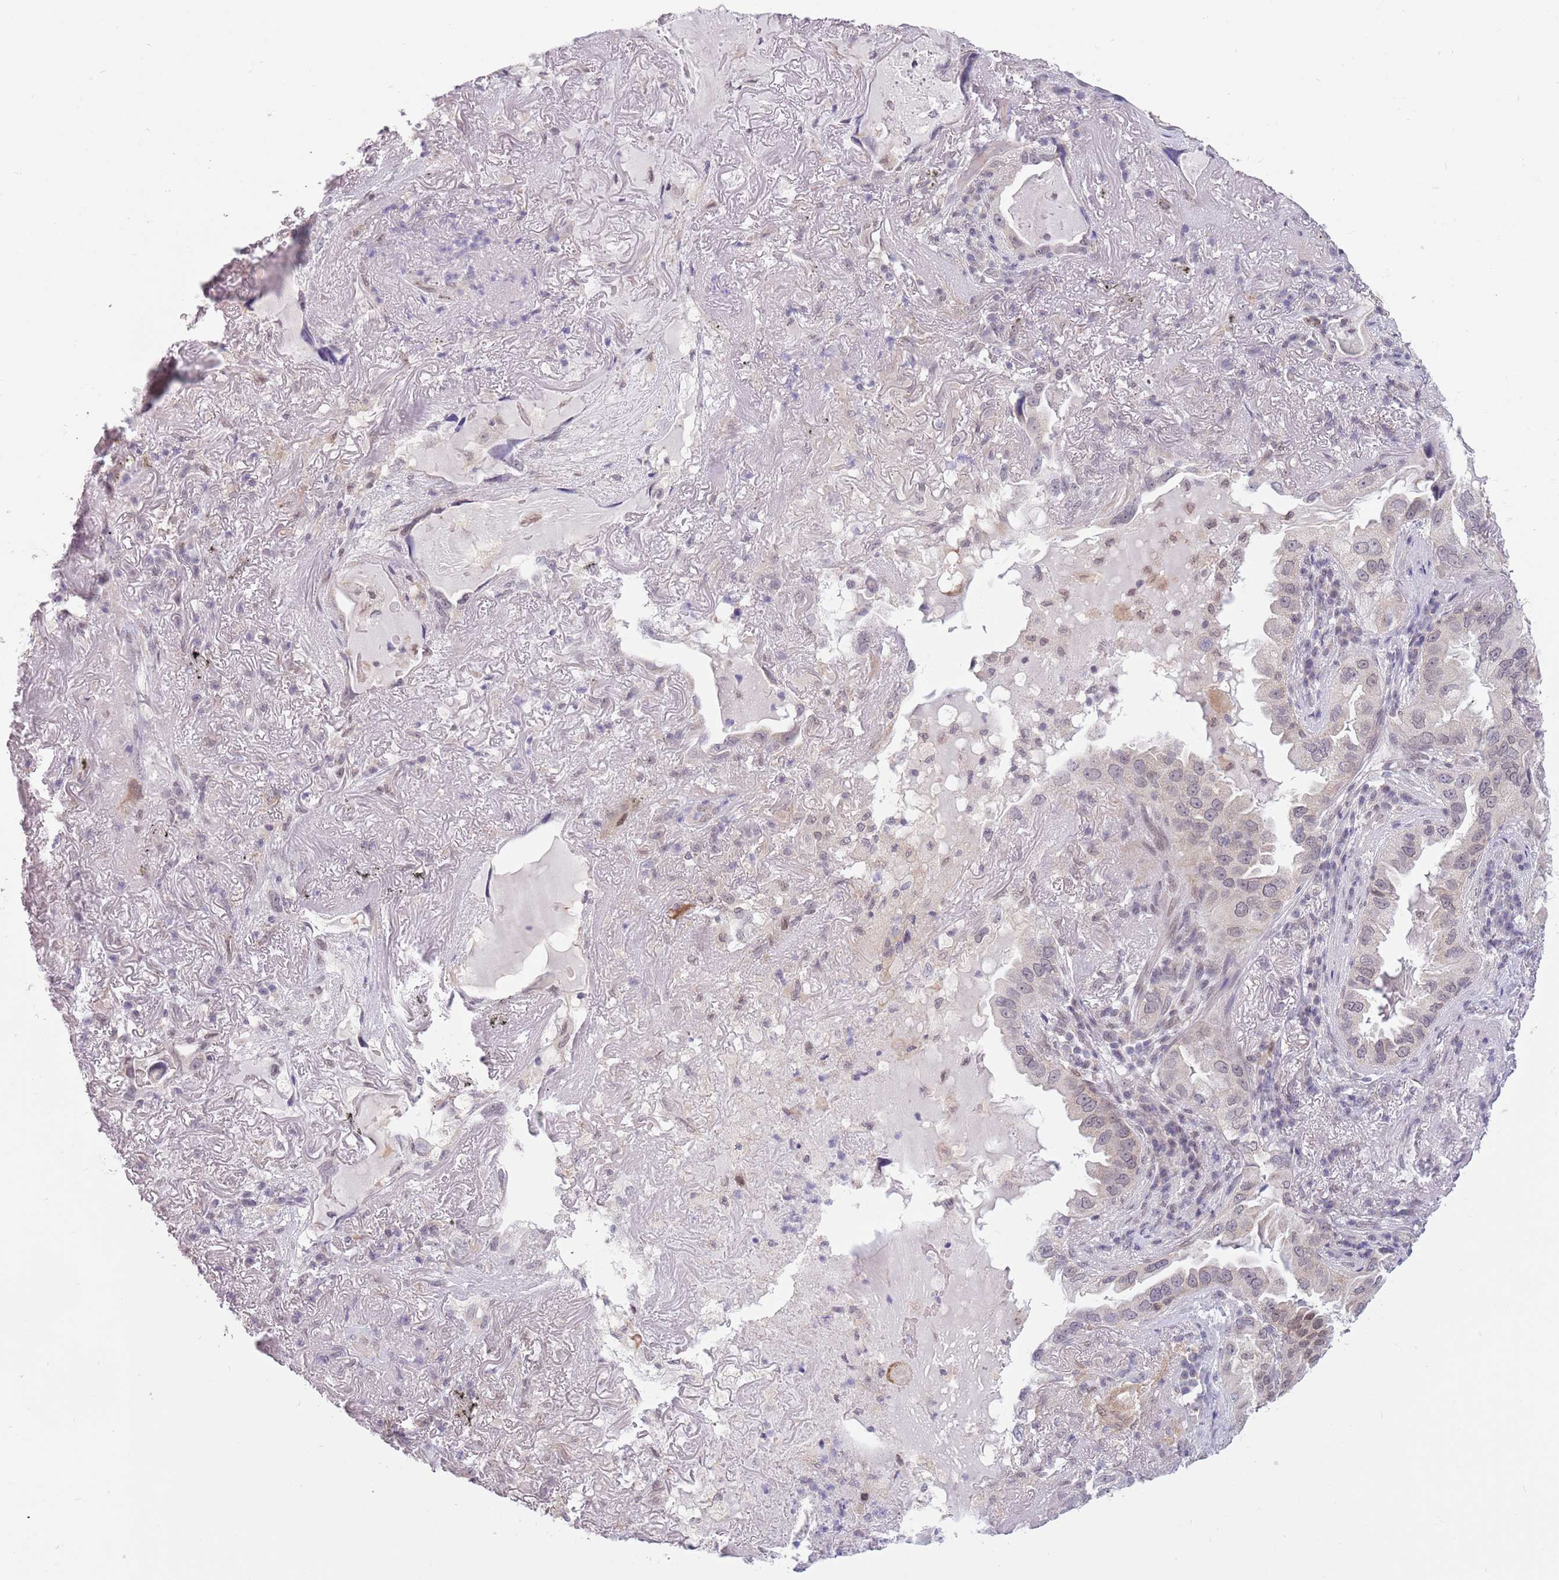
{"staining": {"intensity": "negative", "quantity": "none", "location": "none"}, "tissue": "lung cancer", "cell_type": "Tumor cells", "image_type": "cancer", "snomed": [{"axis": "morphology", "description": "Adenocarcinoma, NOS"}, {"axis": "topography", "description": "Lung"}], "caption": "High magnification brightfield microscopy of lung adenocarcinoma stained with DAB (3,3'-diaminobenzidine) (brown) and counterstained with hematoxylin (blue): tumor cells show no significant positivity.", "gene": "ZNF574", "patient": {"sex": "female", "age": 69}}